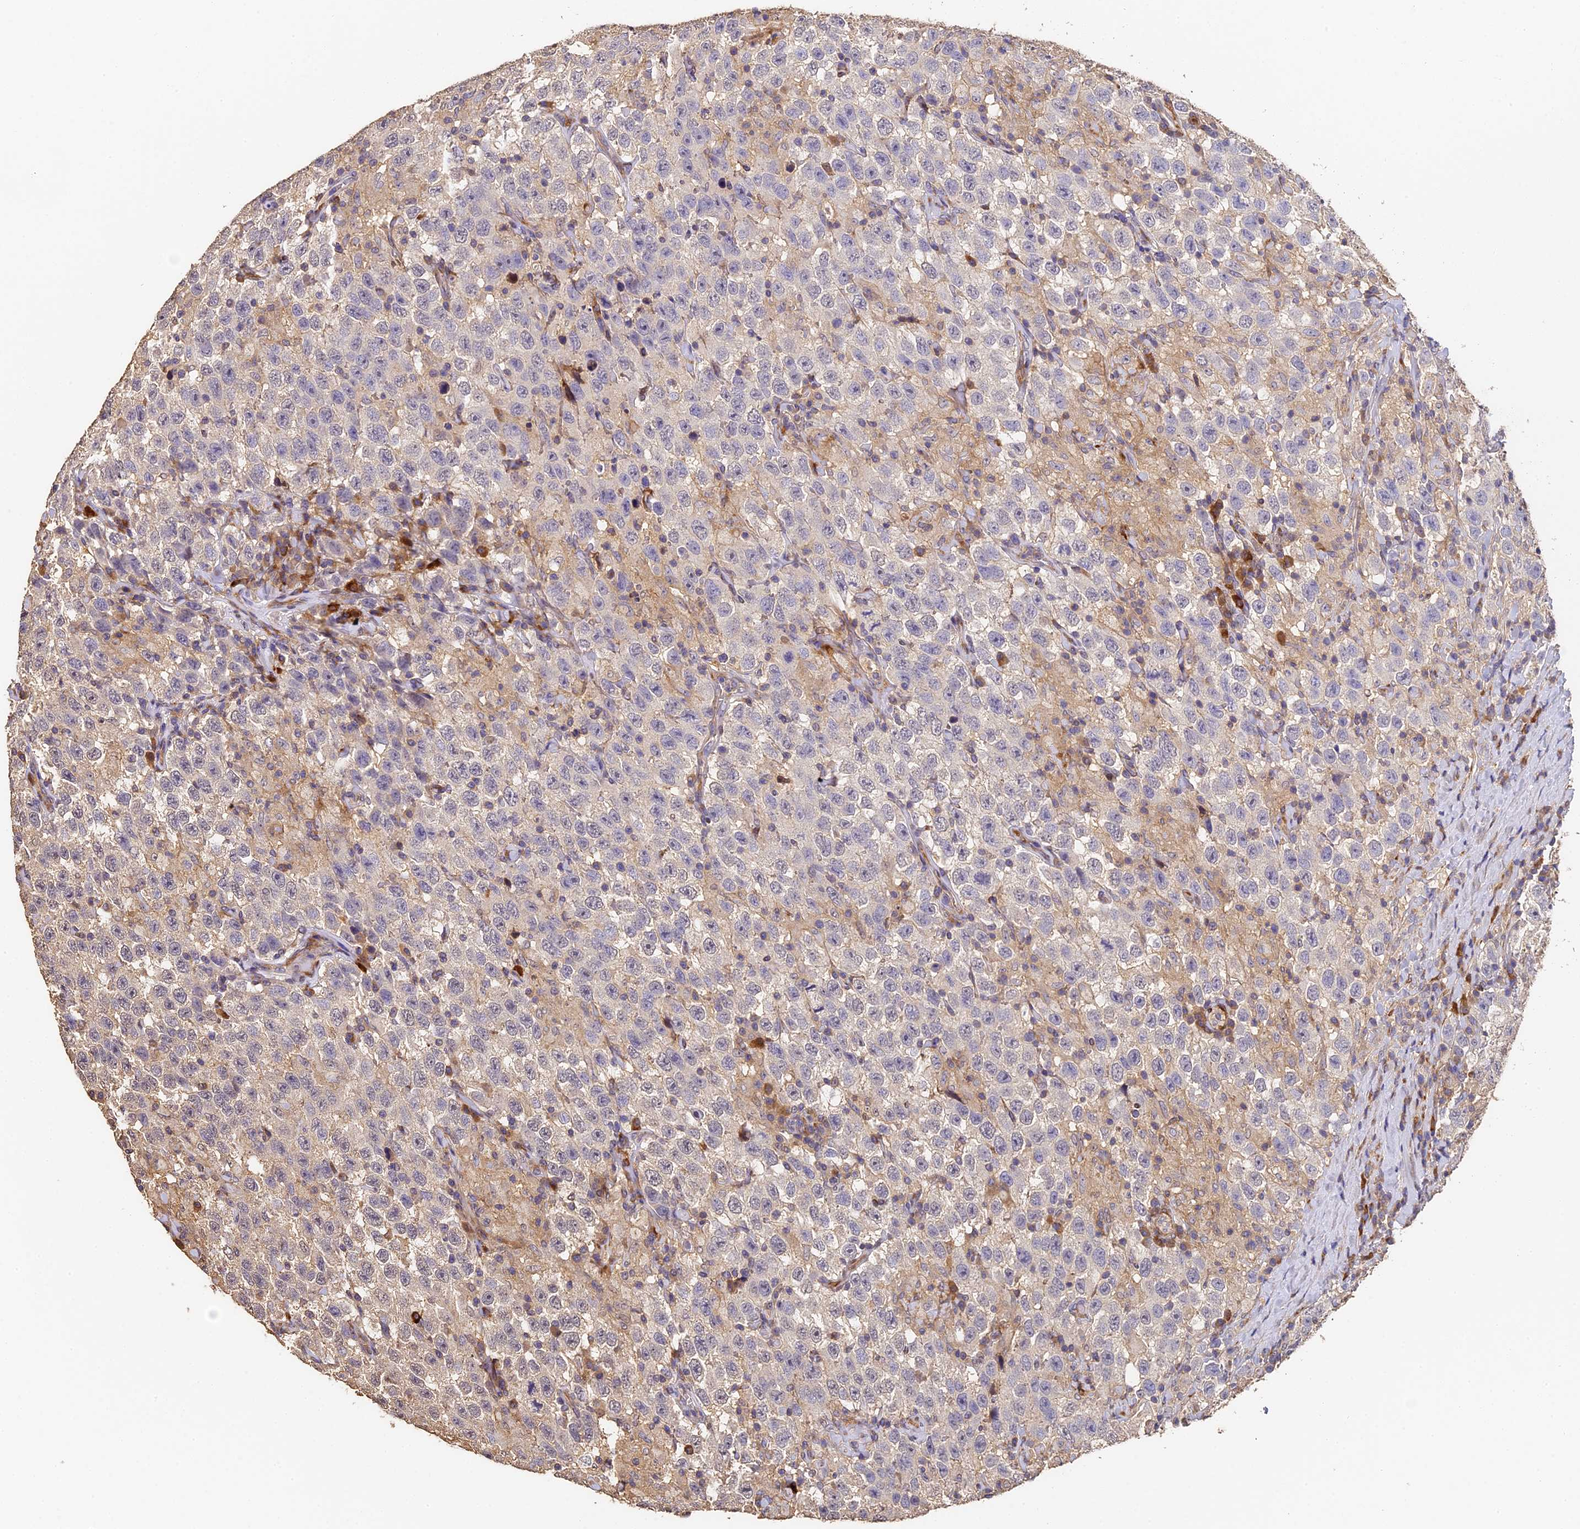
{"staining": {"intensity": "negative", "quantity": "none", "location": "none"}, "tissue": "testis cancer", "cell_type": "Tumor cells", "image_type": "cancer", "snomed": [{"axis": "morphology", "description": "Seminoma, NOS"}, {"axis": "topography", "description": "Testis"}], "caption": "The photomicrograph reveals no significant positivity in tumor cells of testis cancer. (DAB (3,3'-diaminobenzidine) immunohistochemistry, high magnification).", "gene": "SLC11A1", "patient": {"sex": "male", "age": 41}}